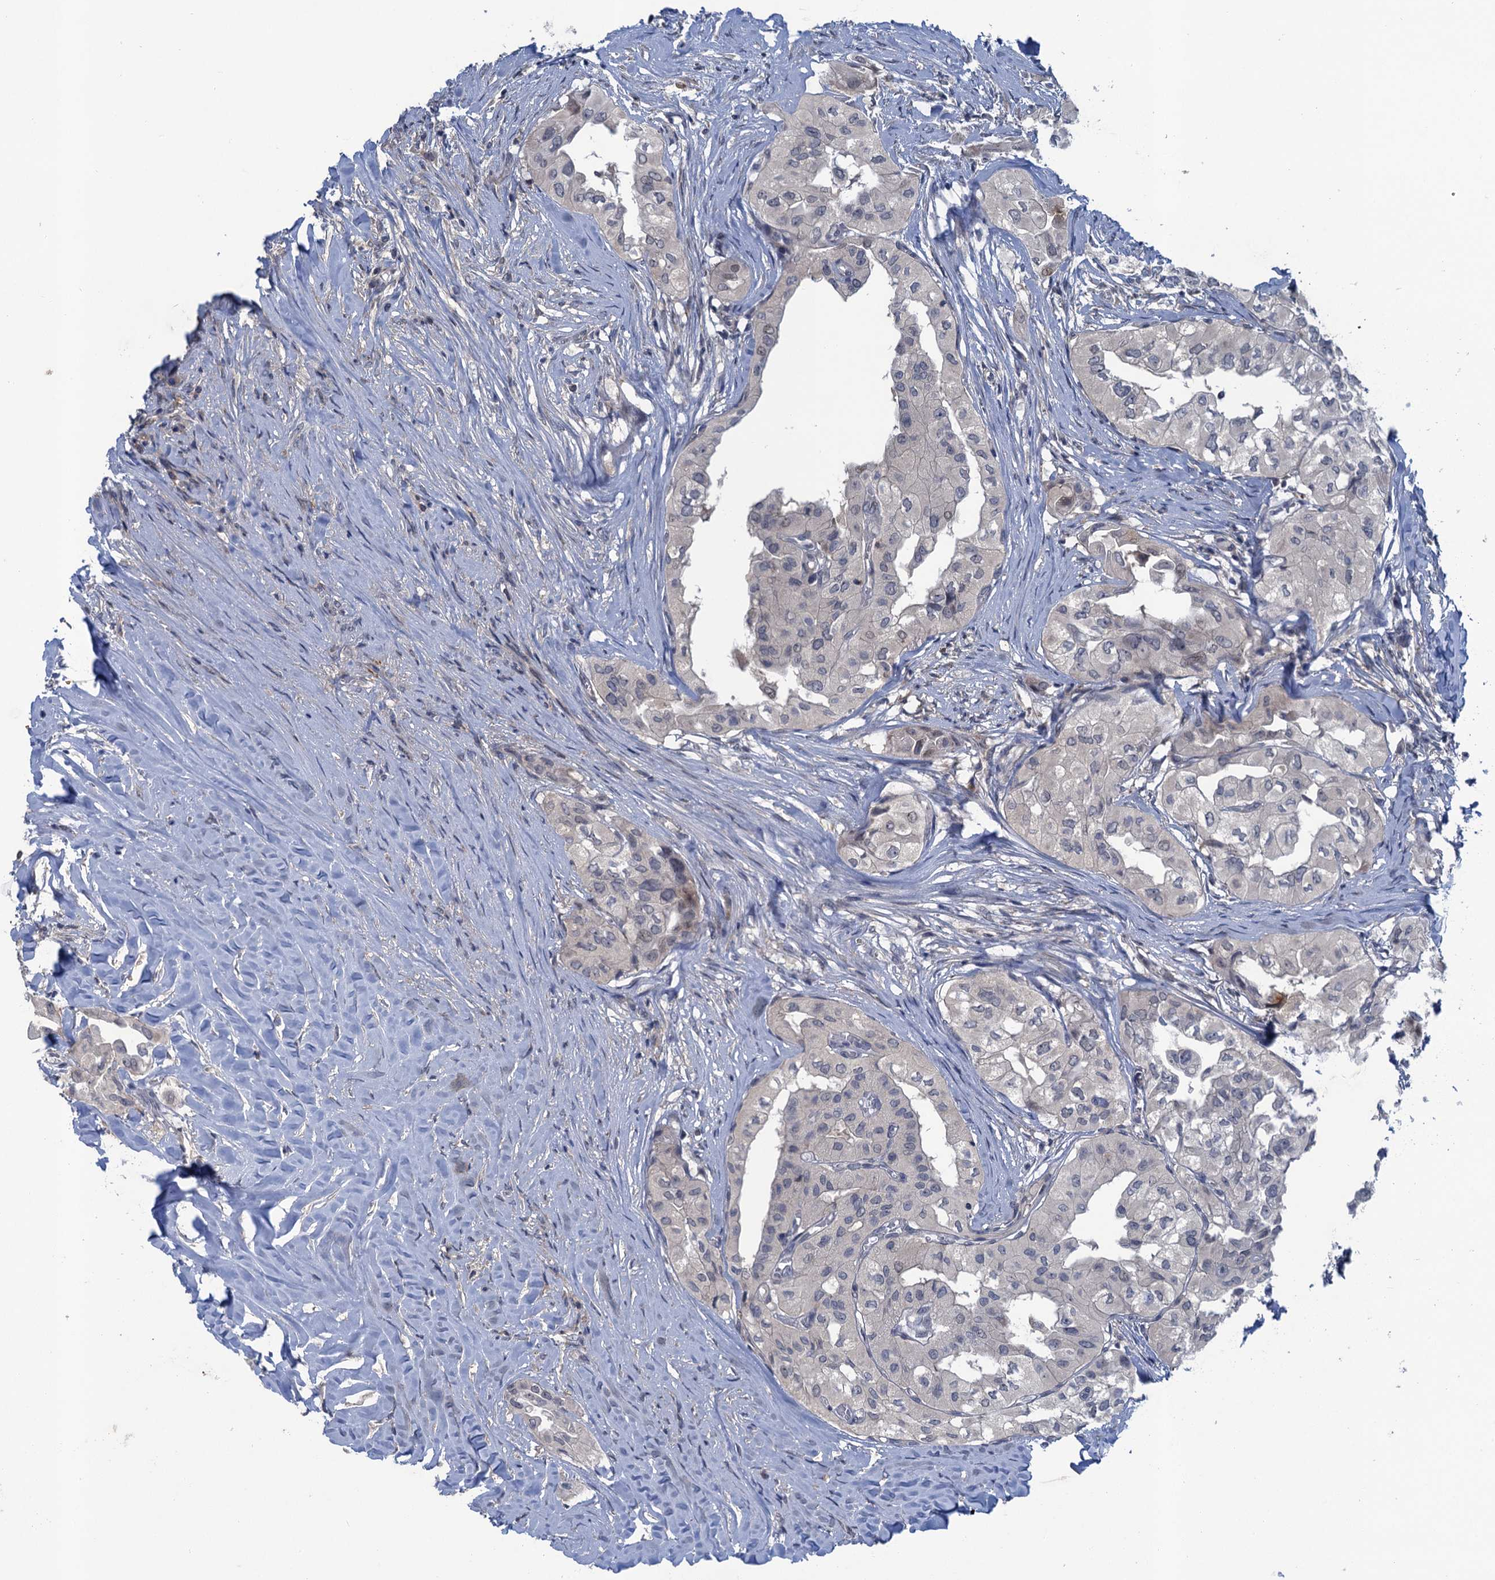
{"staining": {"intensity": "negative", "quantity": "none", "location": "none"}, "tissue": "thyroid cancer", "cell_type": "Tumor cells", "image_type": "cancer", "snomed": [{"axis": "morphology", "description": "Papillary adenocarcinoma, NOS"}, {"axis": "topography", "description": "Thyroid gland"}], "caption": "Tumor cells are negative for protein expression in human thyroid papillary adenocarcinoma.", "gene": "MRFAP1", "patient": {"sex": "female", "age": 59}}